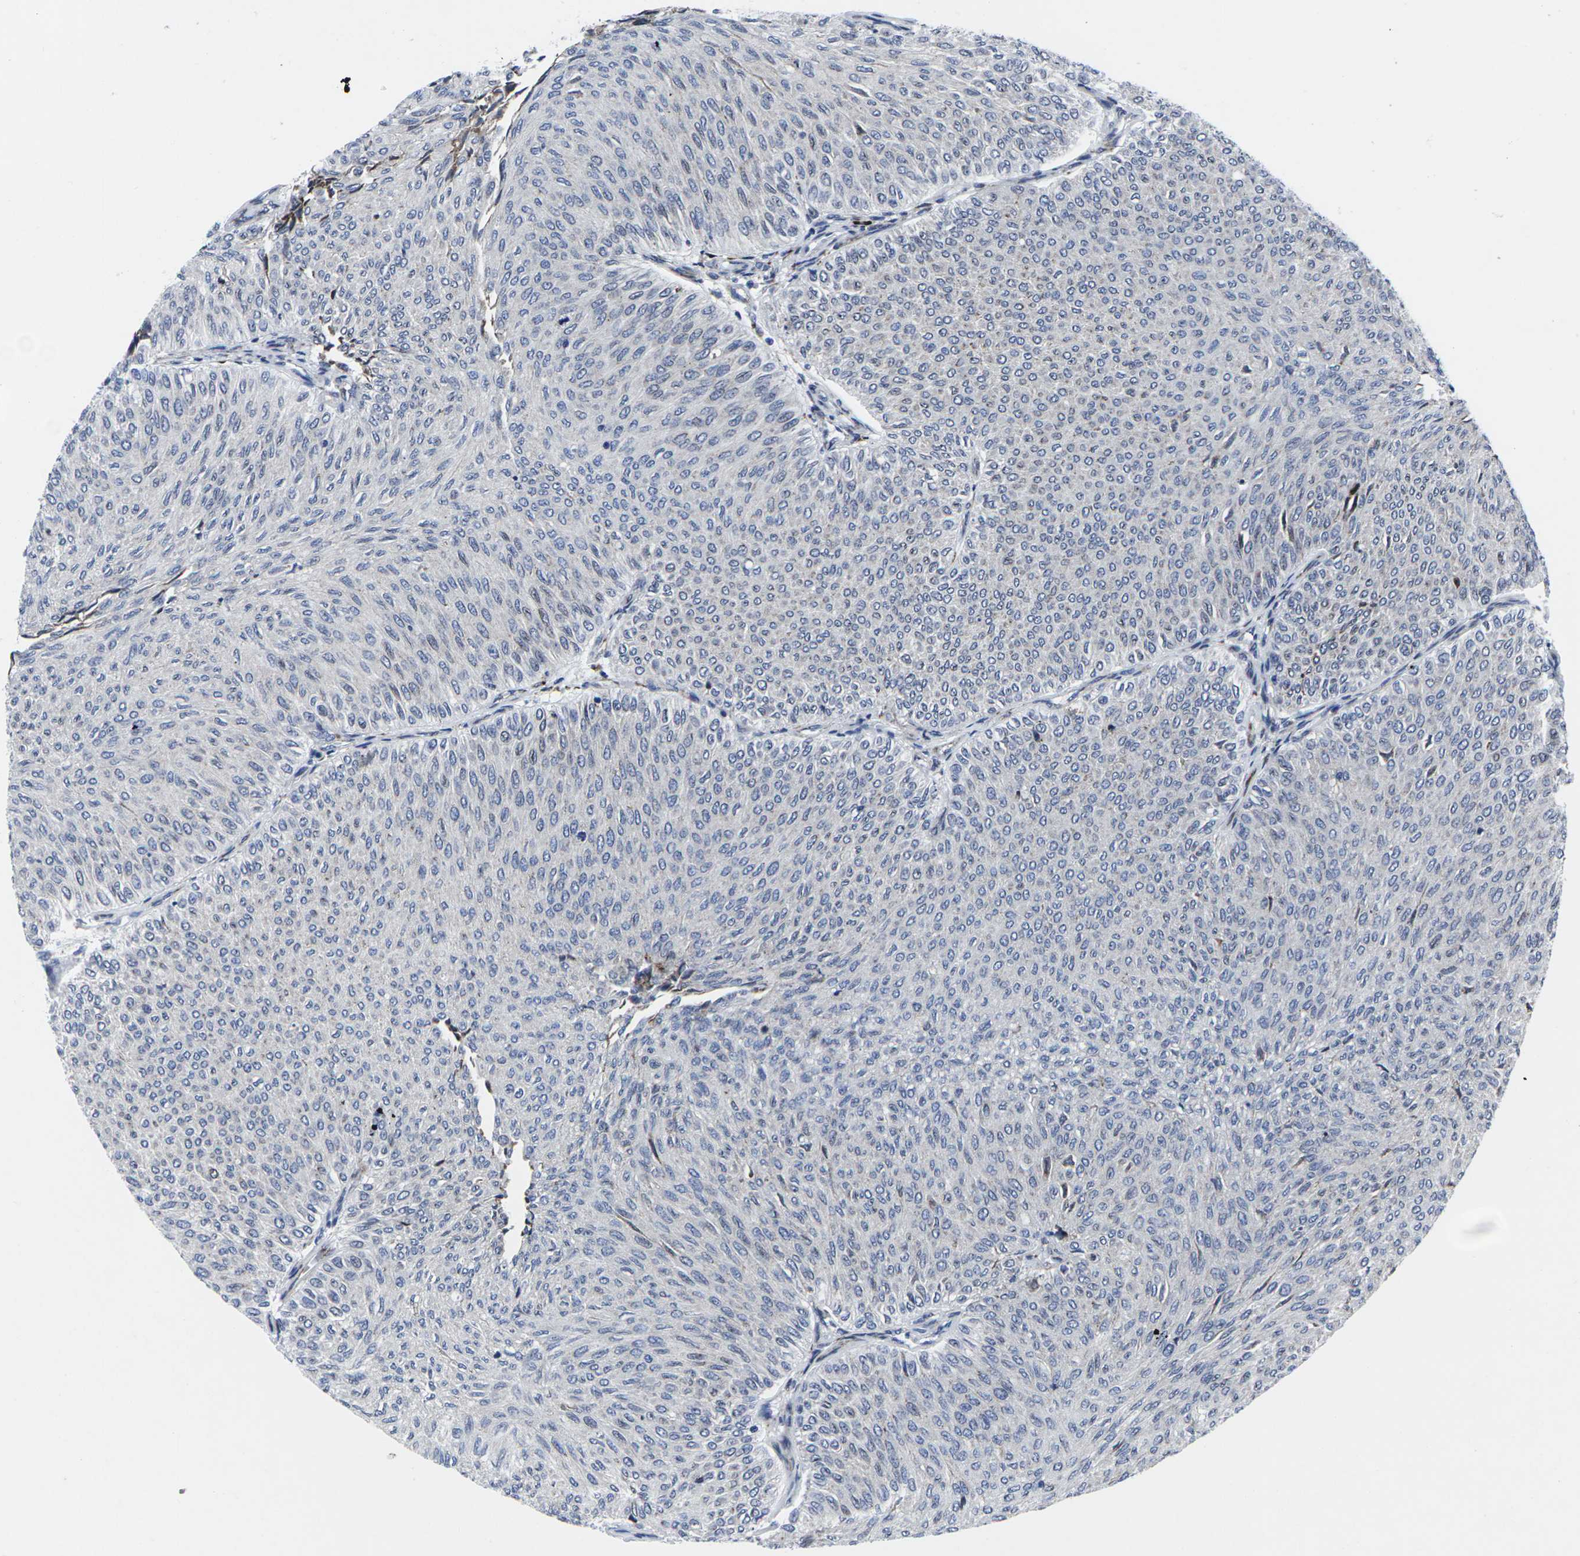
{"staining": {"intensity": "negative", "quantity": "none", "location": "none"}, "tissue": "urothelial cancer", "cell_type": "Tumor cells", "image_type": "cancer", "snomed": [{"axis": "morphology", "description": "Urothelial carcinoma, Low grade"}, {"axis": "topography", "description": "Urinary bladder"}], "caption": "IHC micrograph of urothelial cancer stained for a protein (brown), which reveals no expression in tumor cells. Brightfield microscopy of IHC stained with DAB (3,3'-diaminobenzidine) (brown) and hematoxylin (blue), captured at high magnification.", "gene": "RPN1", "patient": {"sex": "male", "age": 78}}